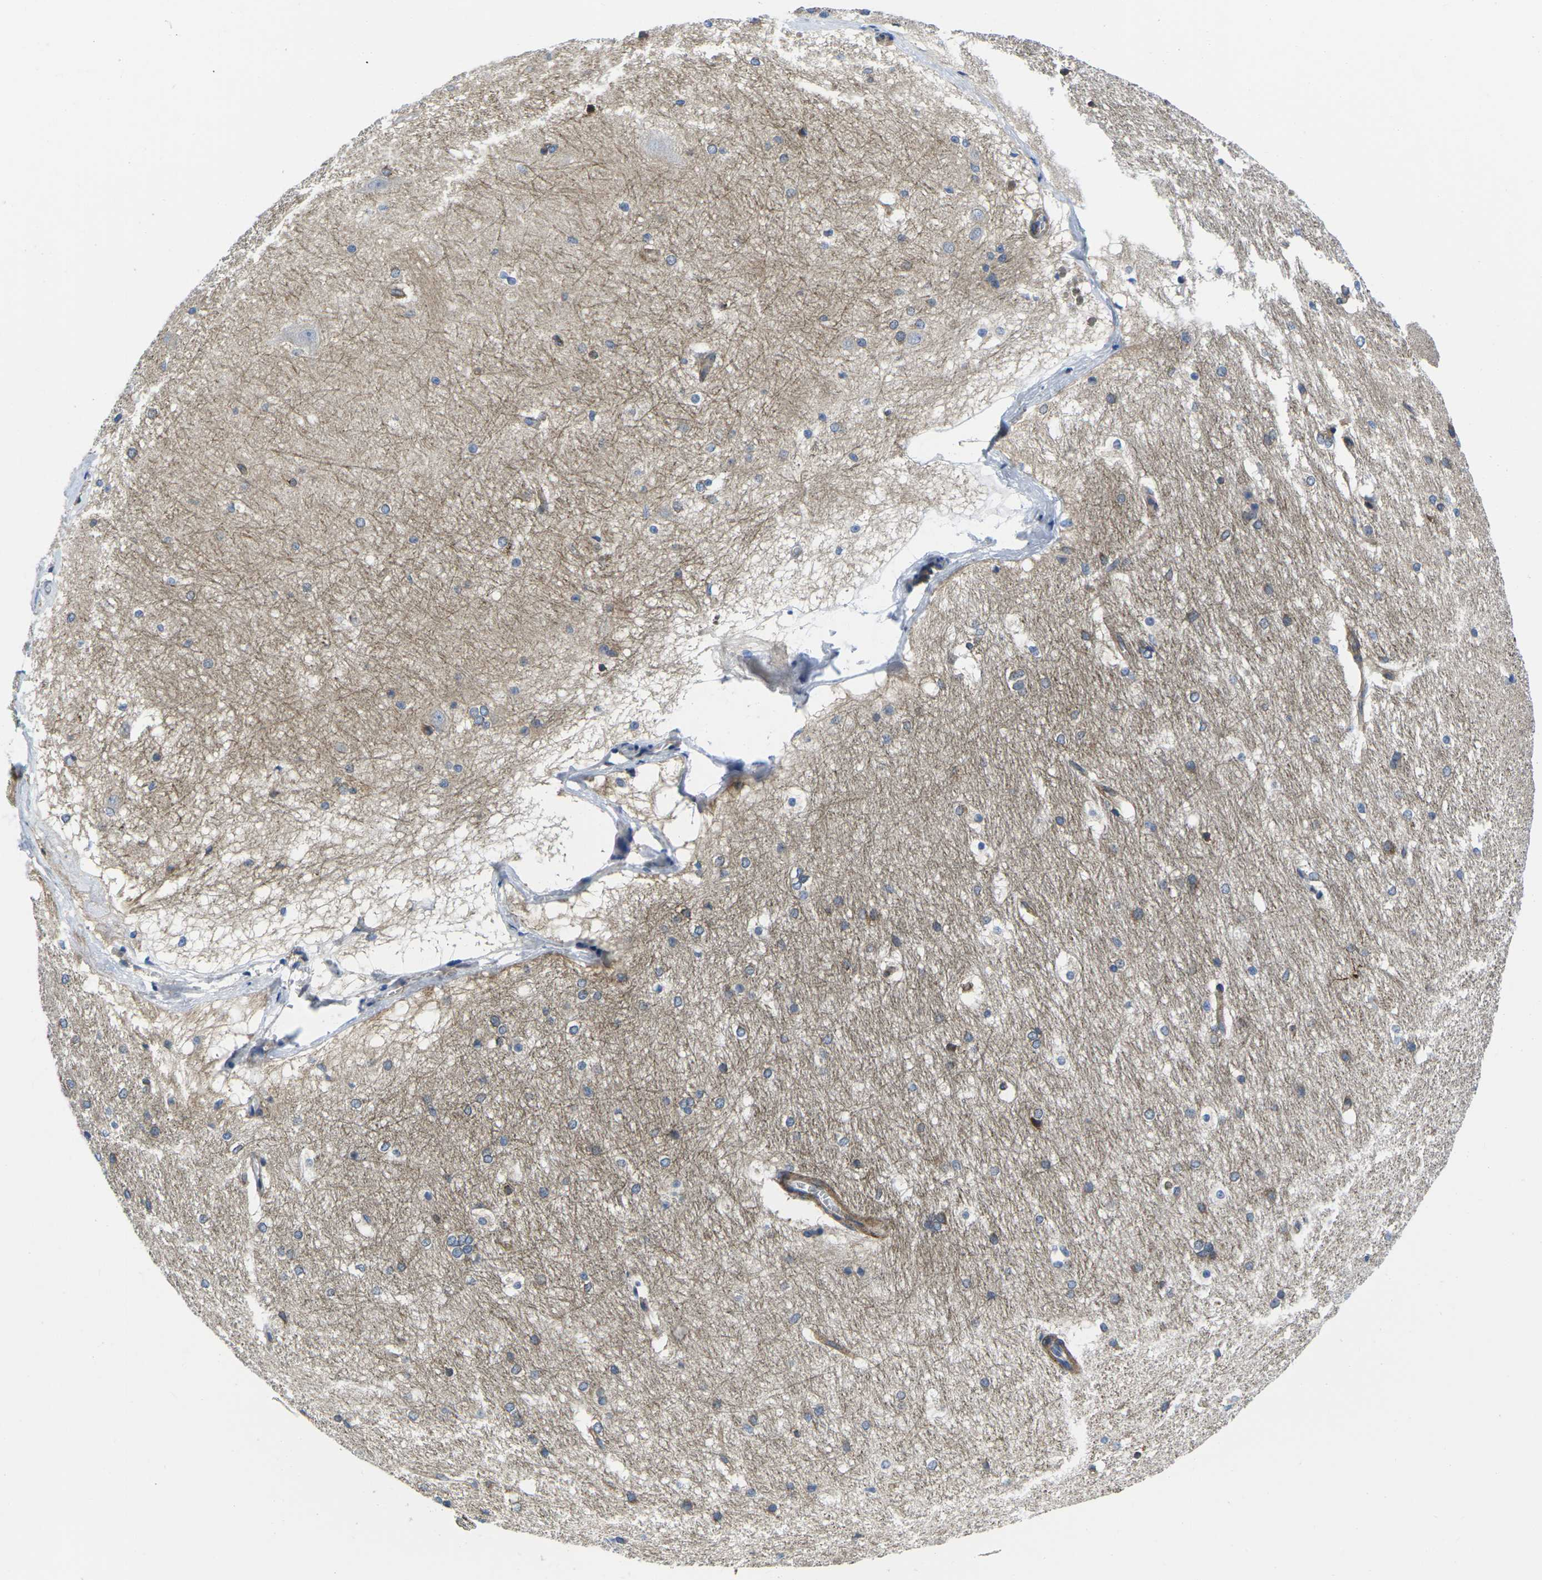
{"staining": {"intensity": "weak", "quantity": "<25%", "location": "cytoplasmic/membranous"}, "tissue": "hippocampus", "cell_type": "Glial cells", "image_type": "normal", "snomed": [{"axis": "morphology", "description": "Normal tissue, NOS"}, {"axis": "topography", "description": "Hippocampus"}], "caption": "Image shows no significant protein staining in glial cells of benign hippocampus. (DAB (3,3'-diaminobenzidine) immunohistochemistry with hematoxylin counter stain).", "gene": "DLG1", "patient": {"sex": "female", "age": 19}}